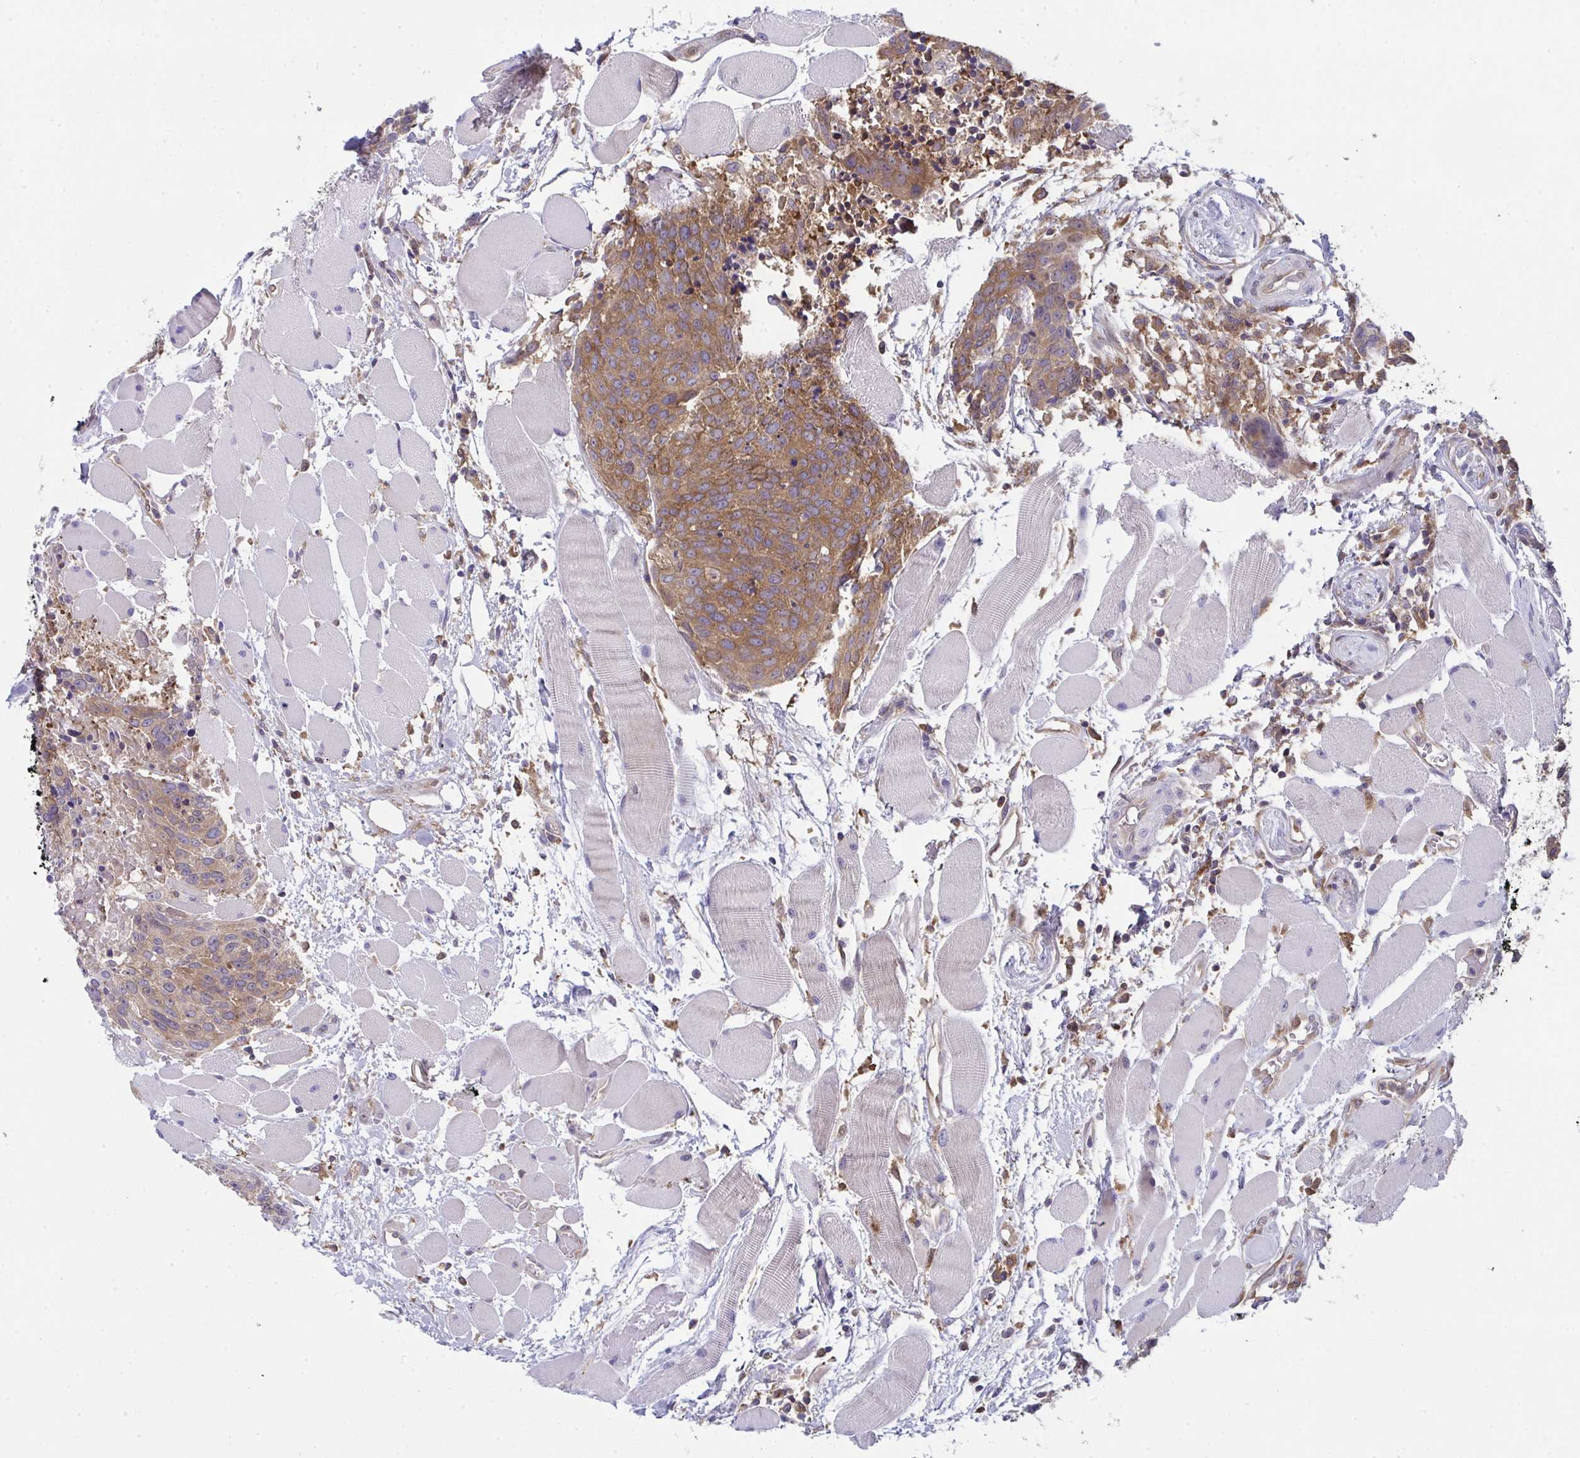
{"staining": {"intensity": "moderate", "quantity": "25%-75%", "location": "cytoplasmic/membranous,nuclear"}, "tissue": "head and neck cancer", "cell_type": "Tumor cells", "image_type": "cancer", "snomed": [{"axis": "morphology", "description": "Squamous cell carcinoma, NOS"}, {"axis": "topography", "description": "Oral tissue"}, {"axis": "topography", "description": "Head-Neck"}], "caption": "An immunohistochemistry micrograph of tumor tissue is shown. Protein staining in brown shows moderate cytoplasmic/membranous and nuclear positivity in squamous cell carcinoma (head and neck) within tumor cells.", "gene": "ALDH16A1", "patient": {"sex": "male", "age": 64}}